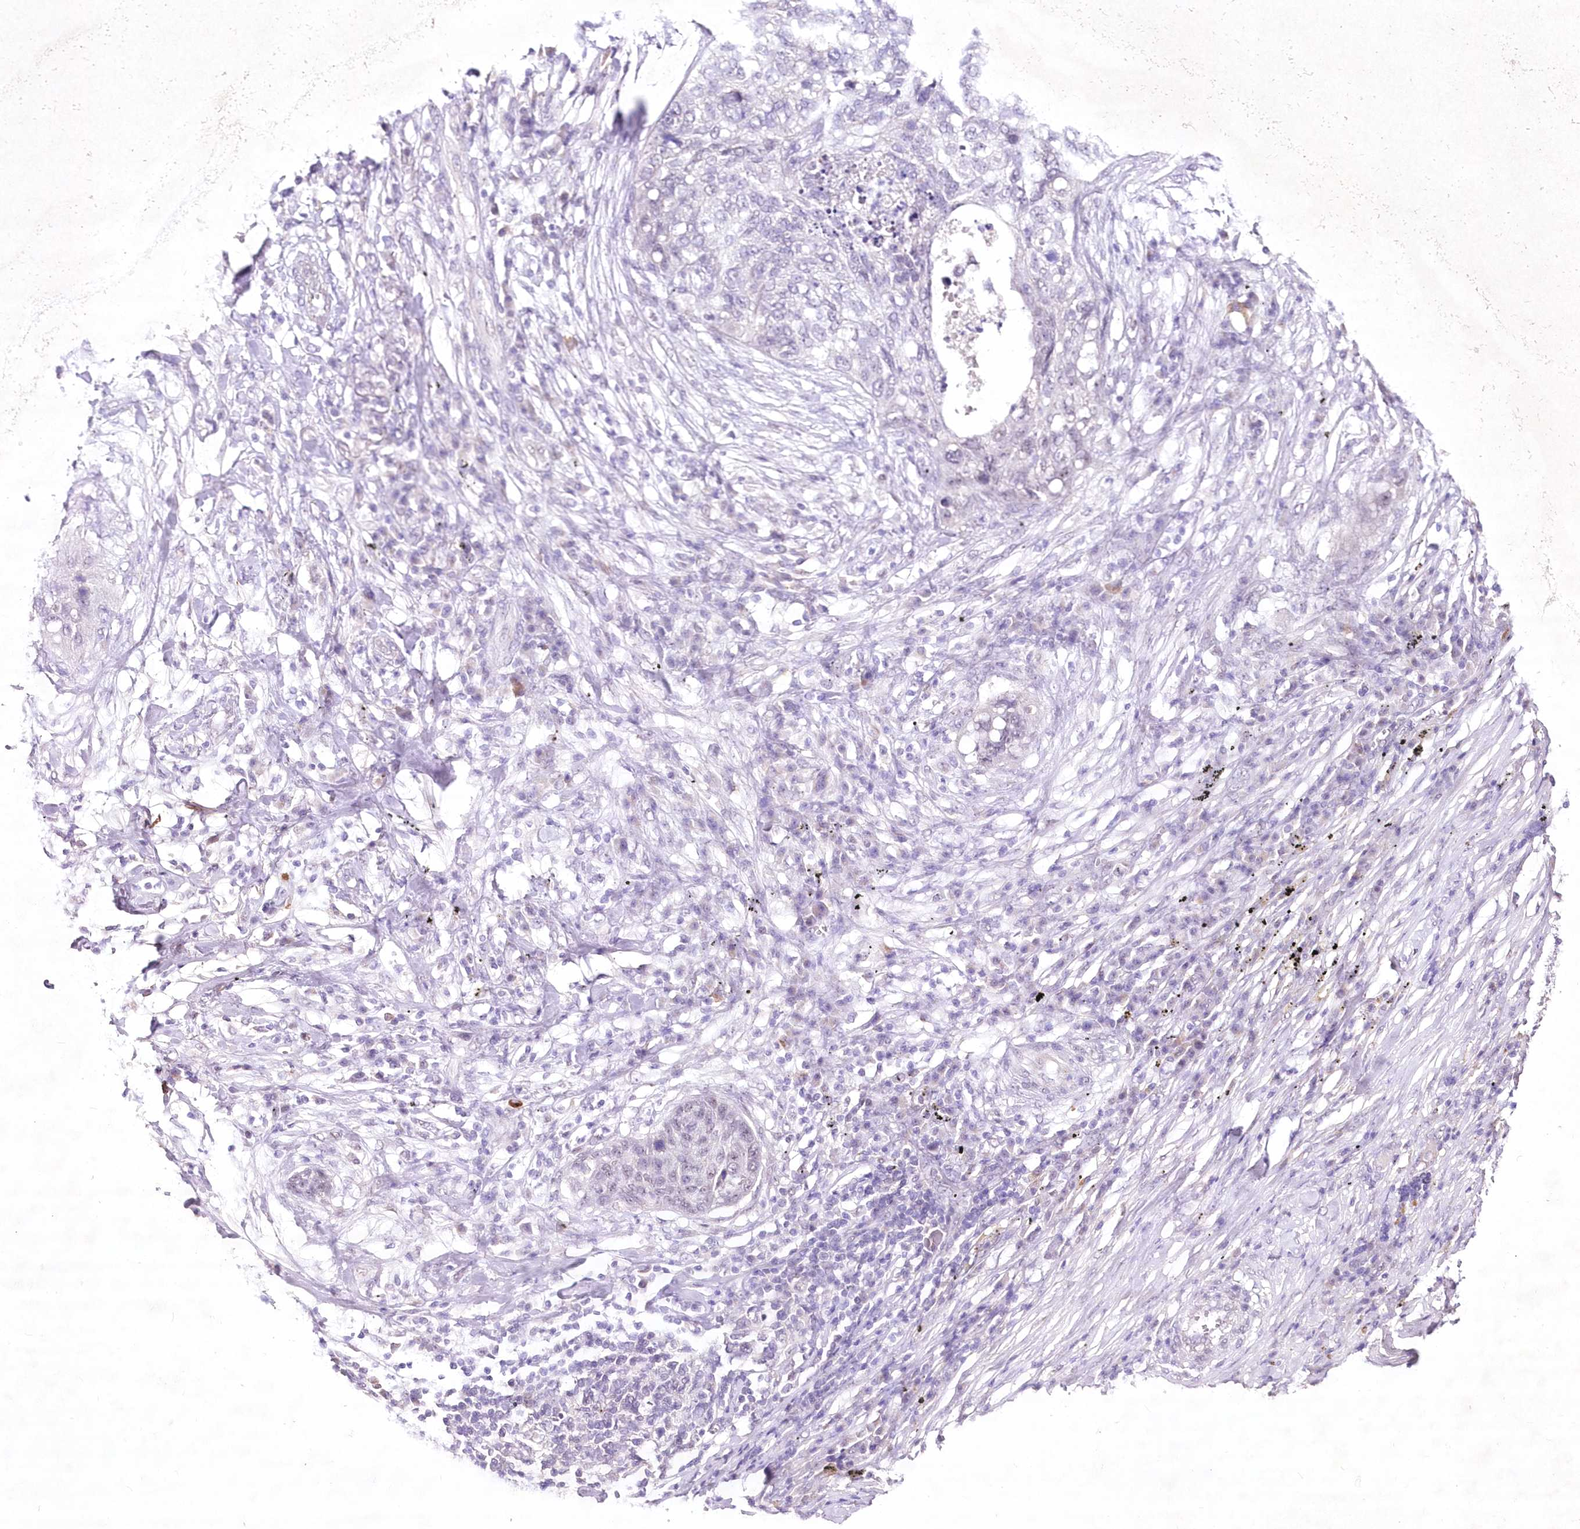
{"staining": {"intensity": "negative", "quantity": "none", "location": "none"}, "tissue": "lung cancer", "cell_type": "Tumor cells", "image_type": "cancer", "snomed": [{"axis": "morphology", "description": "Squamous cell carcinoma, NOS"}, {"axis": "topography", "description": "Lung"}], "caption": "High magnification brightfield microscopy of lung squamous cell carcinoma stained with DAB (3,3'-diaminobenzidine) (brown) and counterstained with hematoxylin (blue): tumor cells show no significant positivity.", "gene": "RBM27", "patient": {"sex": "female", "age": 63}}